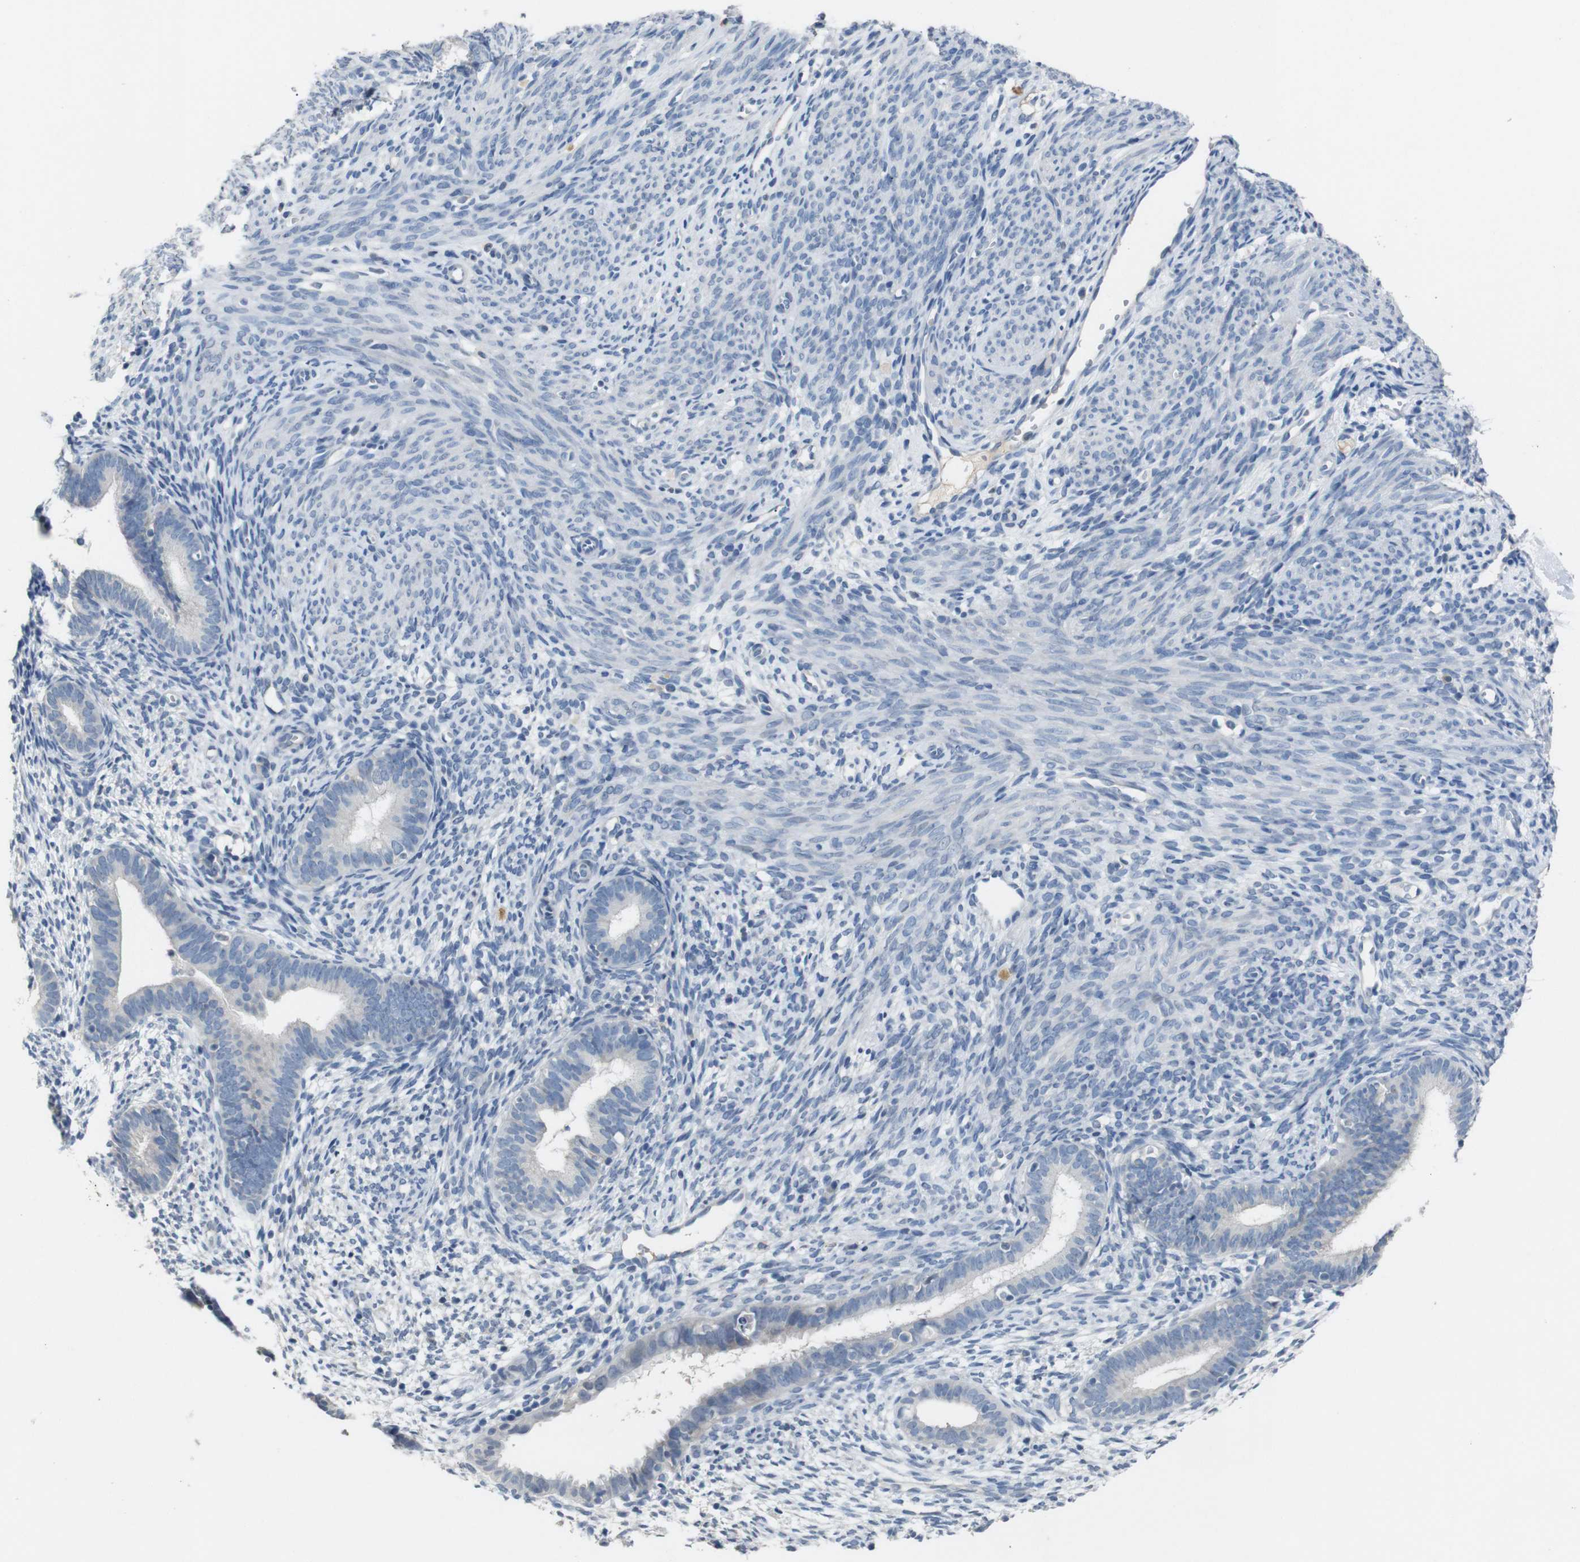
{"staining": {"intensity": "negative", "quantity": "none", "location": "none"}, "tissue": "endometrium", "cell_type": "Cells in endometrial stroma", "image_type": "normal", "snomed": [{"axis": "morphology", "description": "Normal tissue, NOS"}, {"axis": "morphology", "description": "Adenocarcinoma, NOS"}, {"axis": "topography", "description": "Endometrium"}, {"axis": "topography", "description": "Ovary"}], "caption": "The image reveals no significant expression in cells in endometrial stroma of endometrium.", "gene": "CHRM5", "patient": {"sex": "female", "age": 68}}